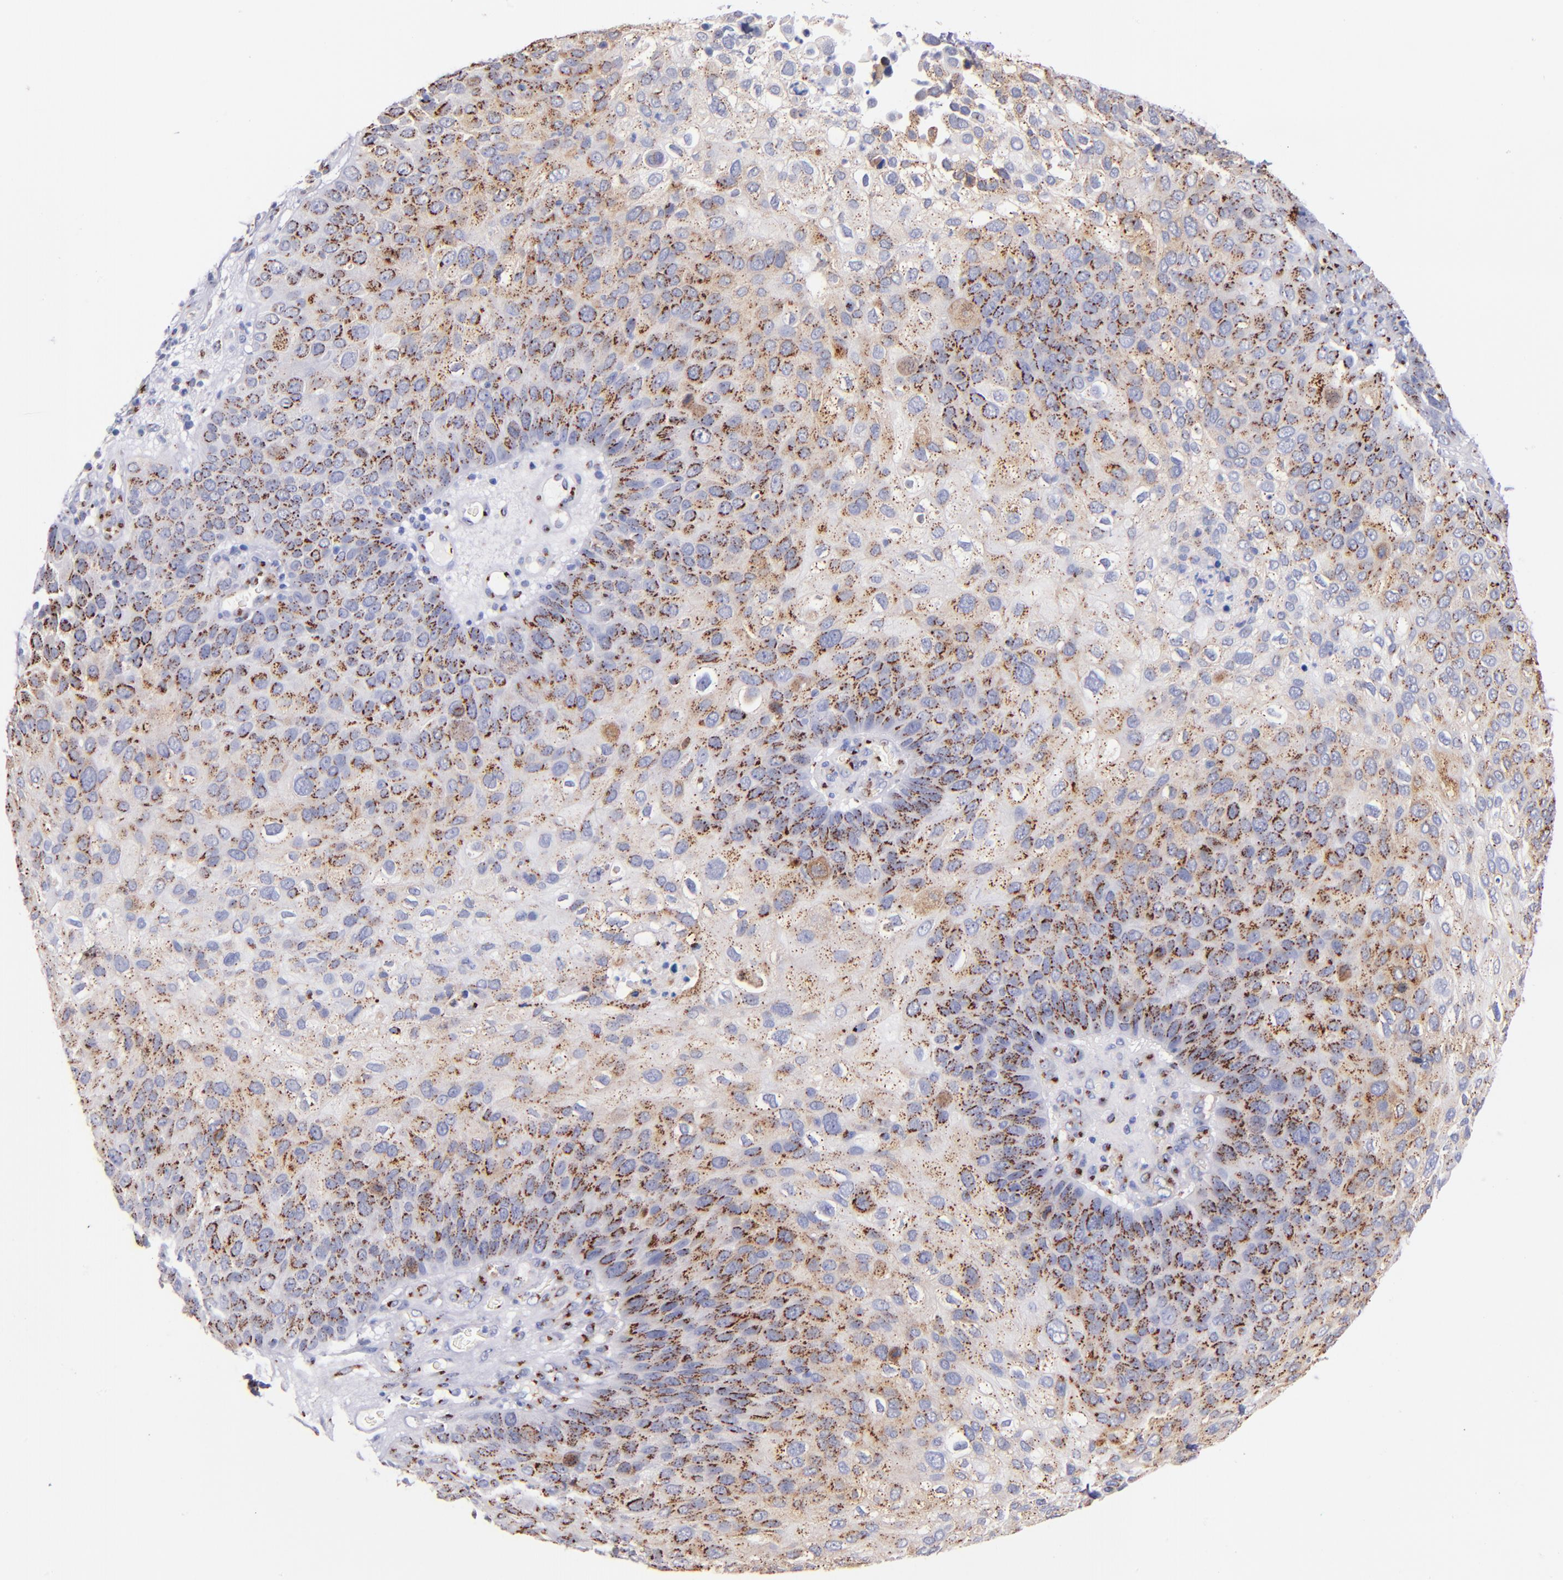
{"staining": {"intensity": "moderate", "quantity": ">75%", "location": "cytoplasmic/membranous"}, "tissue": "skin cancer", "cell_type": "Tumor cells", "image_type": "cancer", "snomed": [{"axis": "morphology", "description": "Squamous cell carcinoma, NOS"}, {"axis": "topography", "description": "Skin"}], "caption": "This photomicrograph reveals squamous cell carcinoma (skin) stained with IHC to label a protein in brown. The cytoplasmic/membranous of tumor cells show moderate positivity for the protein. Nuclei are counter-stained blue.", "gene": "GOLIM4", "patient": {"sex": "male", "age": 87}}